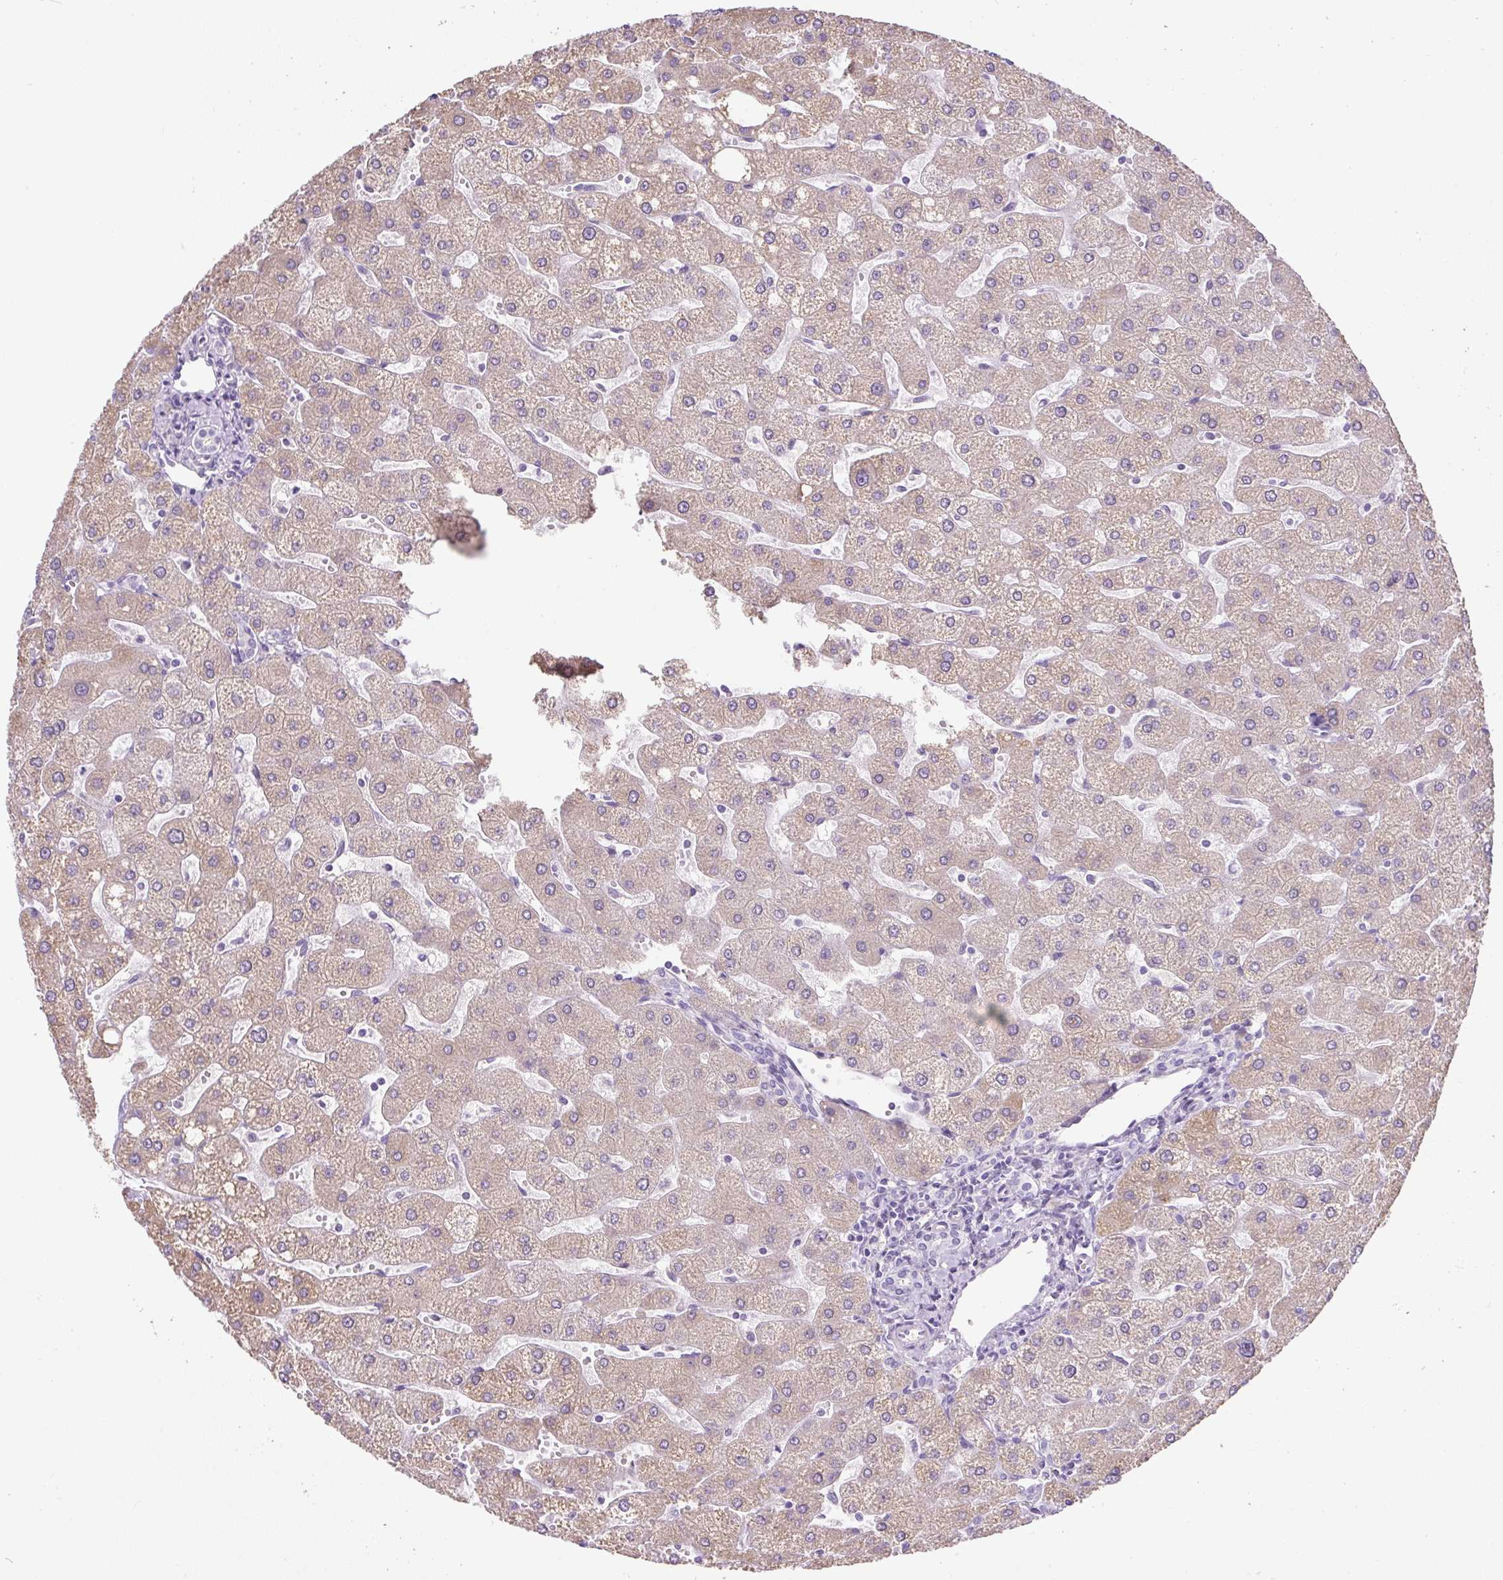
{"staining": {"intensity": "negative", "quantity": "none", "location": "none"}, "tissue": "liver", "cell_type": "Cholangiocytes", "image_type": "normal", "snomed": [{"axis": "morphology", "description": "Normal tissue, NOS"}, {"axis": "topography", "description": "Liver"}], "caption": "An immunohistochemistry histopathology image of normal liver is shown. There is no staining in cholangiocytes of liver.", "gene": "COL9A2", "patient": {"sex": "male", "age": 67}}